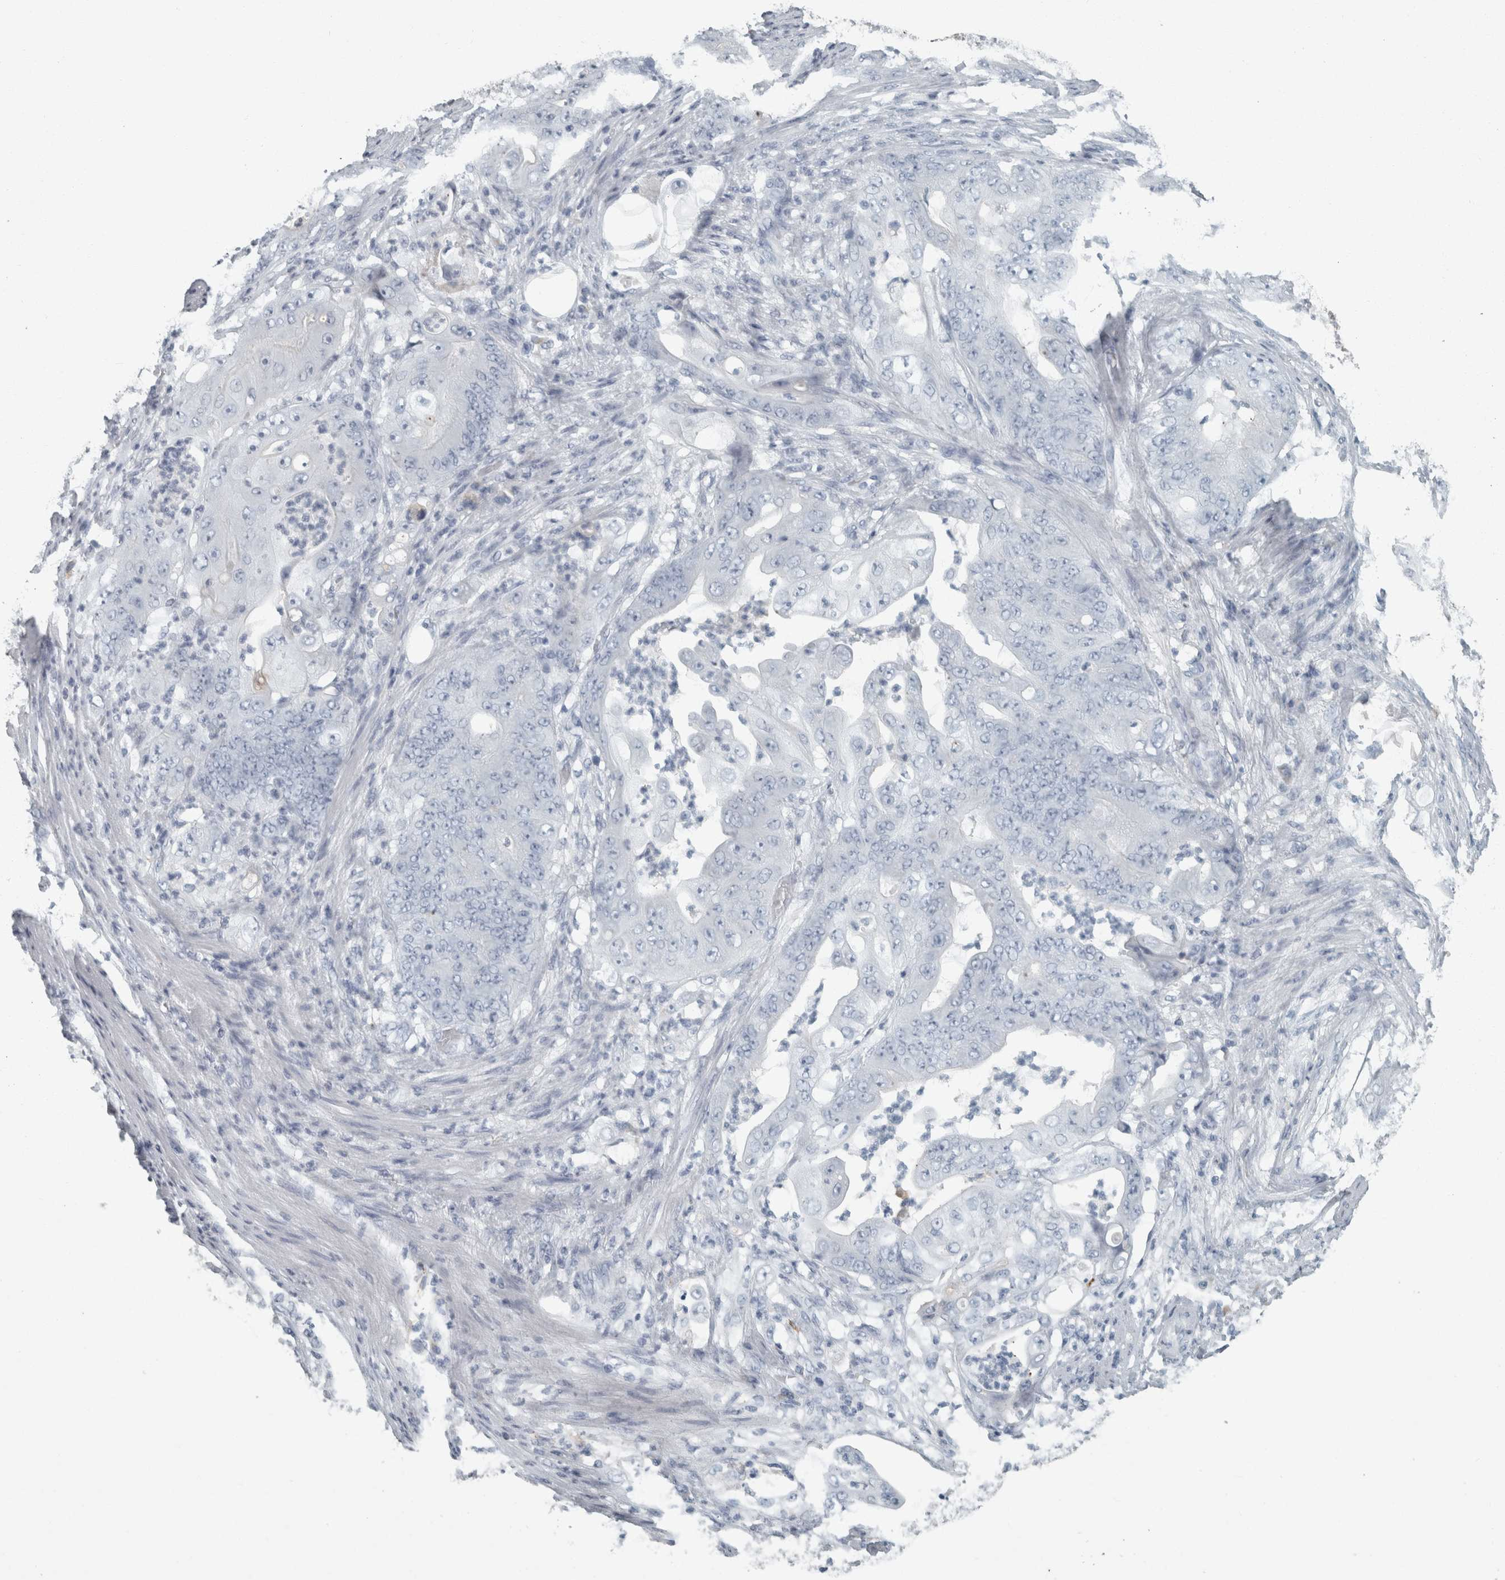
{"staining": {"intensity": "negative", "quantity": "none", "location": "none"}, "tissue": "stomach cancer", "cell_type": "Tumor cells", "image_type": "cancer", "snomed": [{"axis": "morphology", "description": "Adenocarcinoma, NOS"}, {"axis": "topography", "description": "Stomach"}], "caption": "The photomicrograph exhibits no significant expression in tumor cells of stomach cancer (adenocarcinoma).", "gene": "CHL1", "patient": {"sex": "female", "age": 73}}